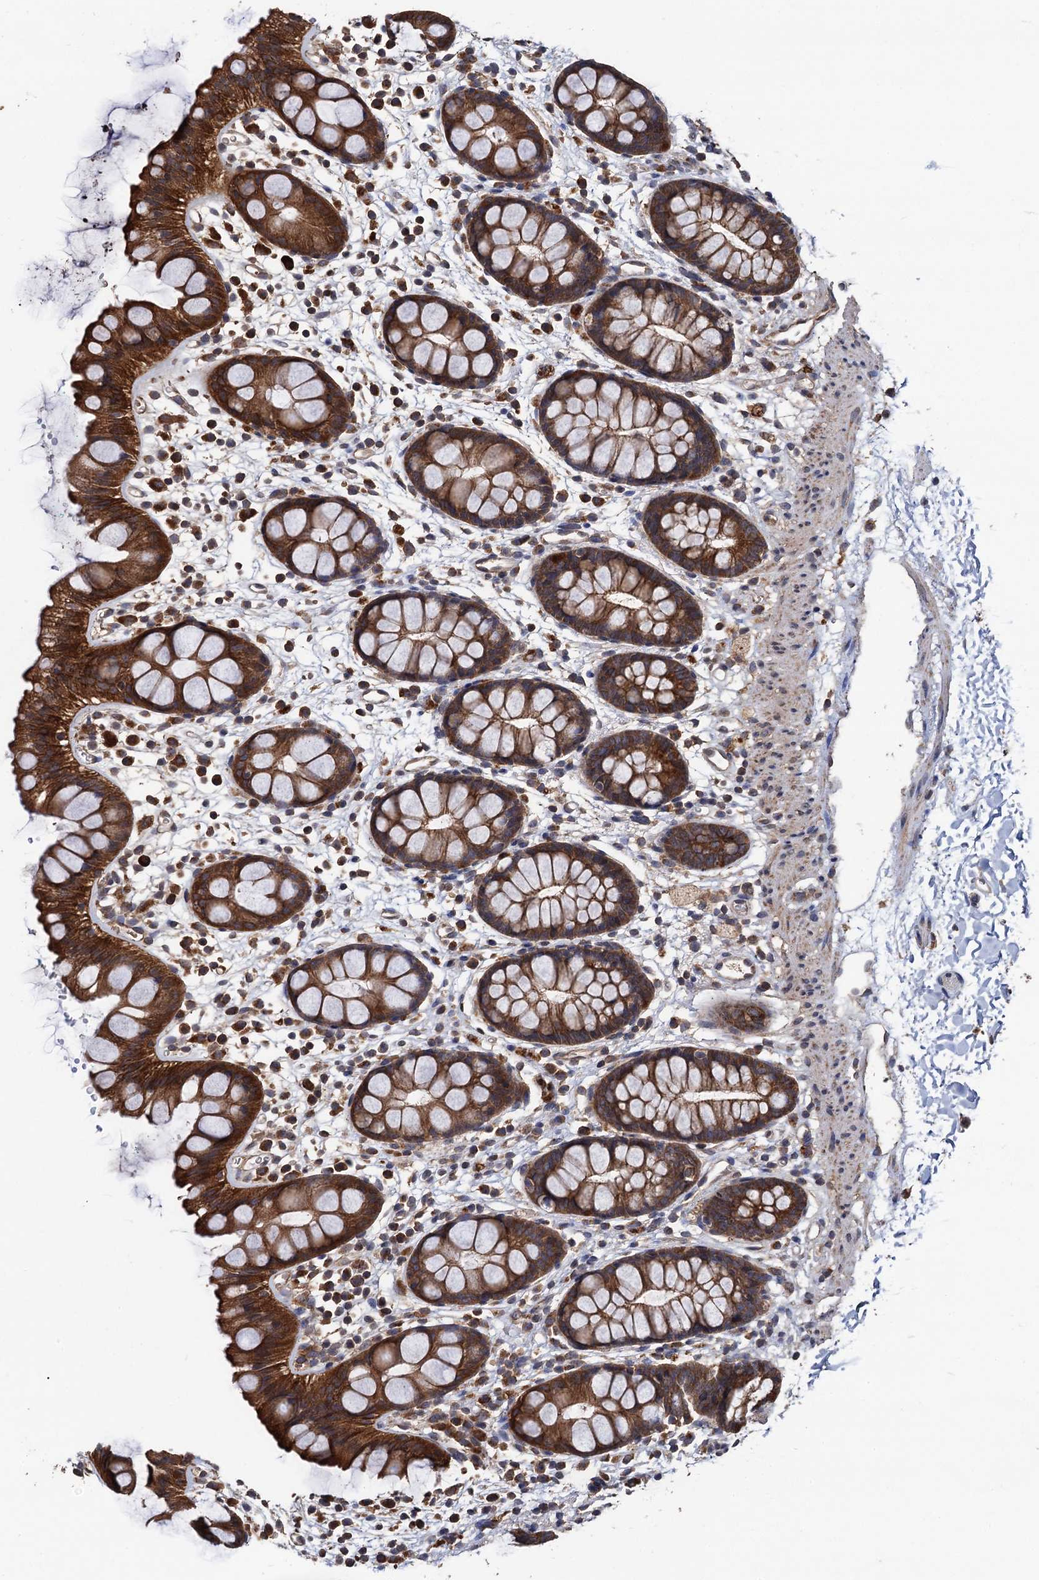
{"staining": {"intensity": "strong", "quantity": ">75%", "location": "cytoplasmic/membranous"}, "tissue": "rectum", "cell_type": "Glandular cells", "image_type": "normal", "snomed": [{"axis": "morphology", "description": "Normal tissue, NOS"}, {"axis": "topography", "description": "Rectum"}], "caption": "A photomicrograph of rectum stained for a protein exhibits strong cytoplasmic/membranous brown staining in glandular cells. The protein of interest is shown in brown color, while the nuclei are stained blue.", "gene": "PPTC7", "patient": {"sex": "female", "age": 65}}